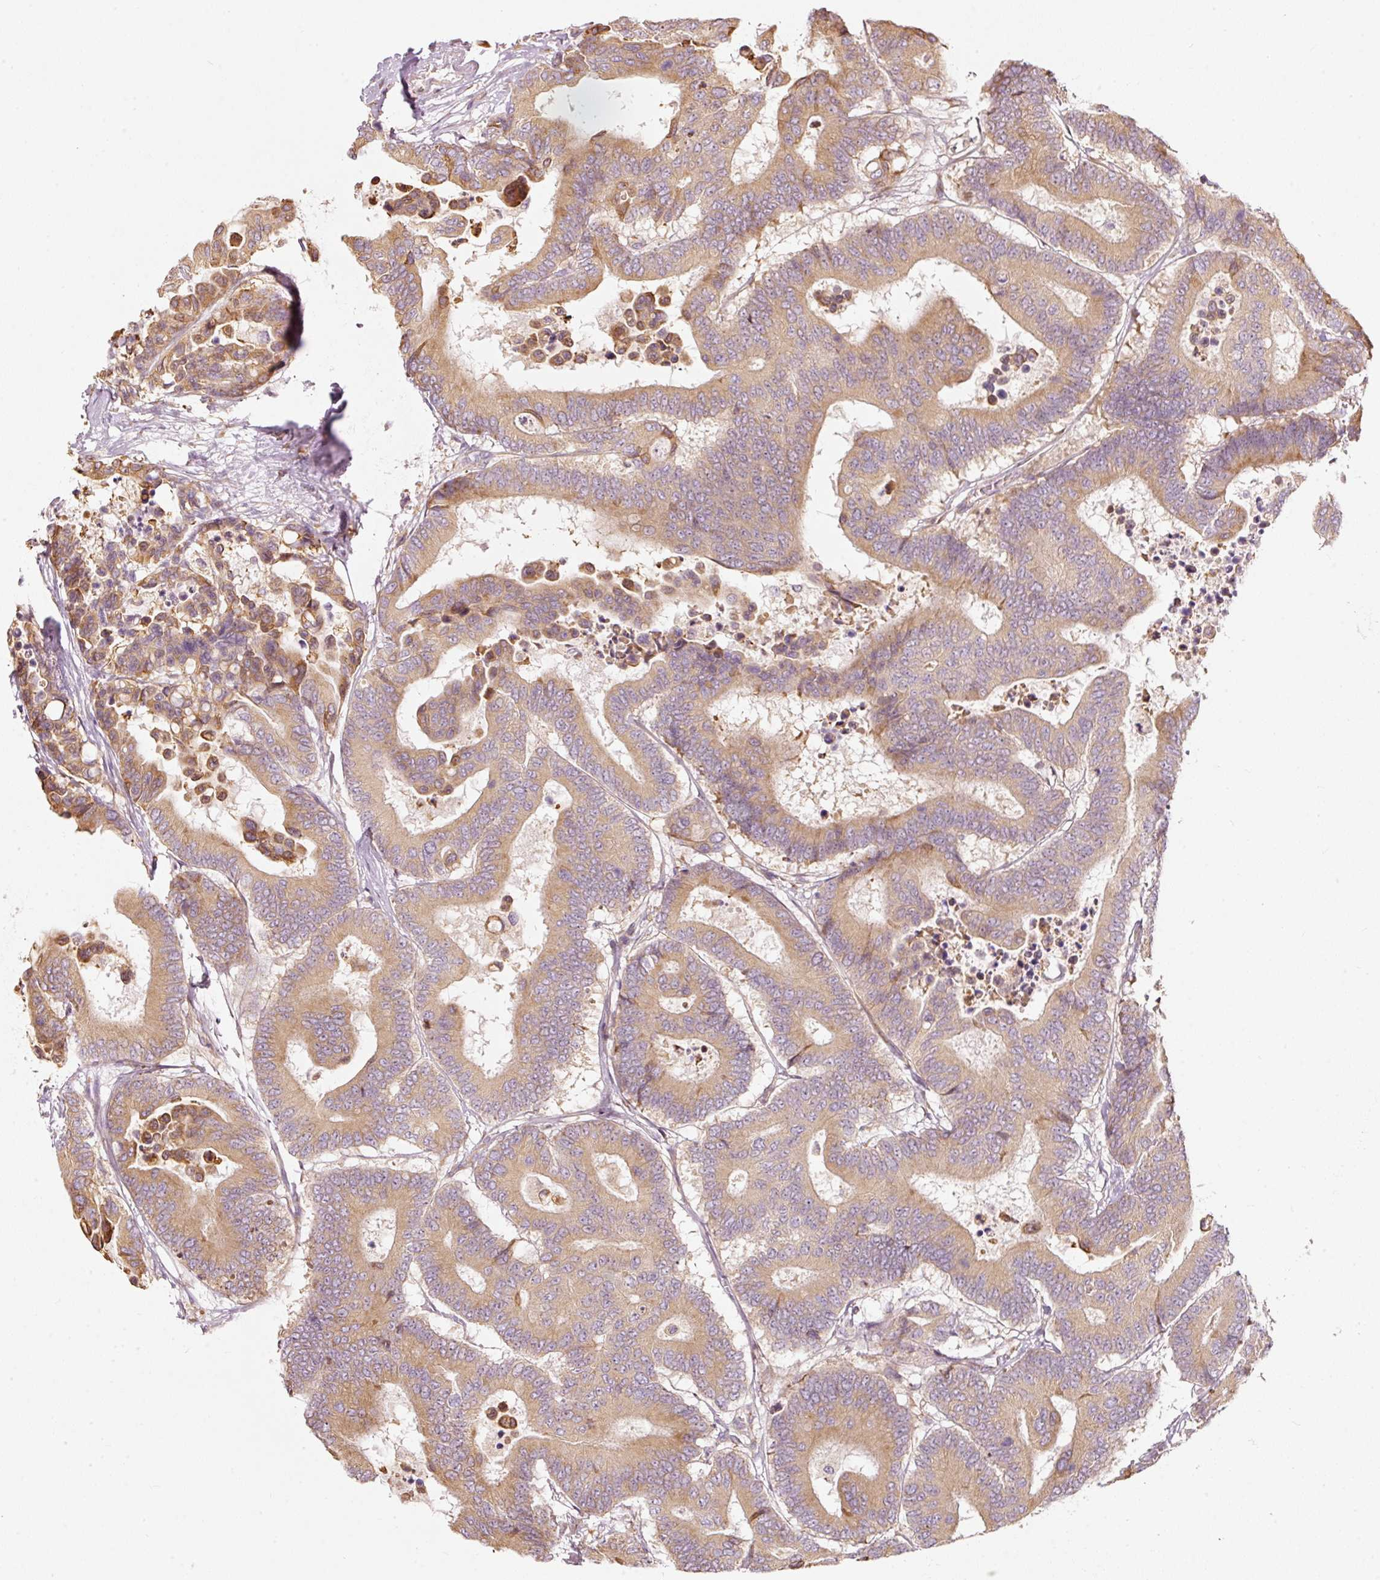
{"staining": {"intensity": "moderate", "quantity": ">75%", "location": "cytoplasmic/membranous"}, "tissue": "colorectal cancer", "cell_type": "Tumor cells", "image_type": "cancer", "snomed": [{"axis": "morphology", "description": "Normal tissue, NOS"}, {"axis": "morphology", "description": "Adenocarcinoma, NOS"}, {"axis": "topography", "description": "Colon"}], "caption": "The histopathology image exhibits immunohistochemical staining of colorectal cancer (adenocarcinoma). There is moderate cytoplasmic/membranous staining is seen in about >75% of tumor cells.", "gene": "SNAPC5", "patient": {"sex": "male", "age": 82}}